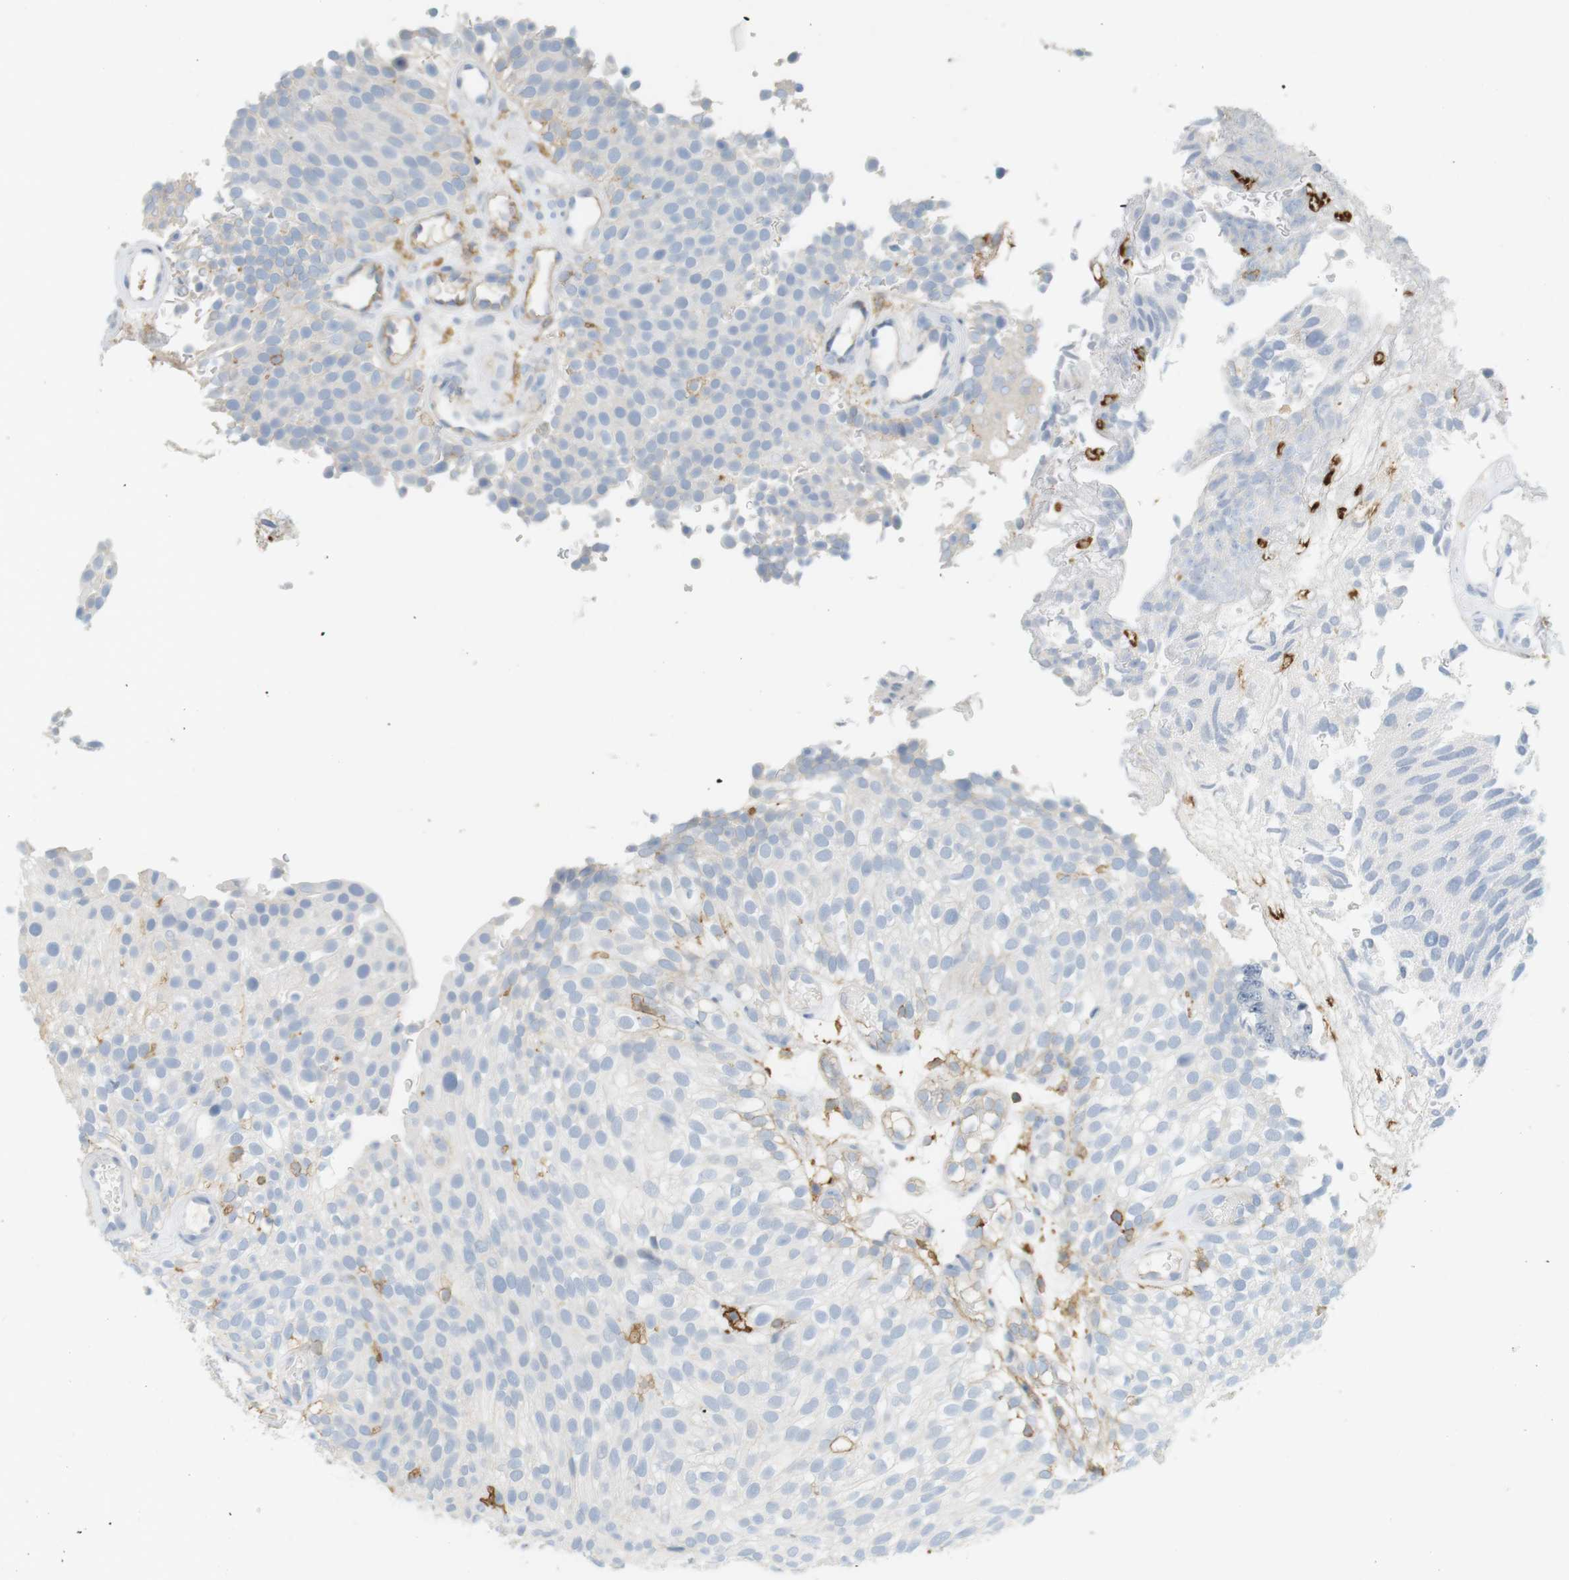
{"staining": {"intensity": "negative", "quantity": "none", "location": "none"}, "tissue": "urothelial cancer", "cell_type": "Tumor cells", "image_type": "cancer", "snomed": [{"axis": "morphology", "description": "Urothelial carcinoma, Low grade"}, {"axis": "topography", "description": "Urinary bladder"}], "caption": "This is an immunohistochemistry histopathology image of urothelial carcinoma (low-grade). There is no staining in tumor cells.", "gene": "SIRPA", "patient": {"sex": "male", "age": 78}}